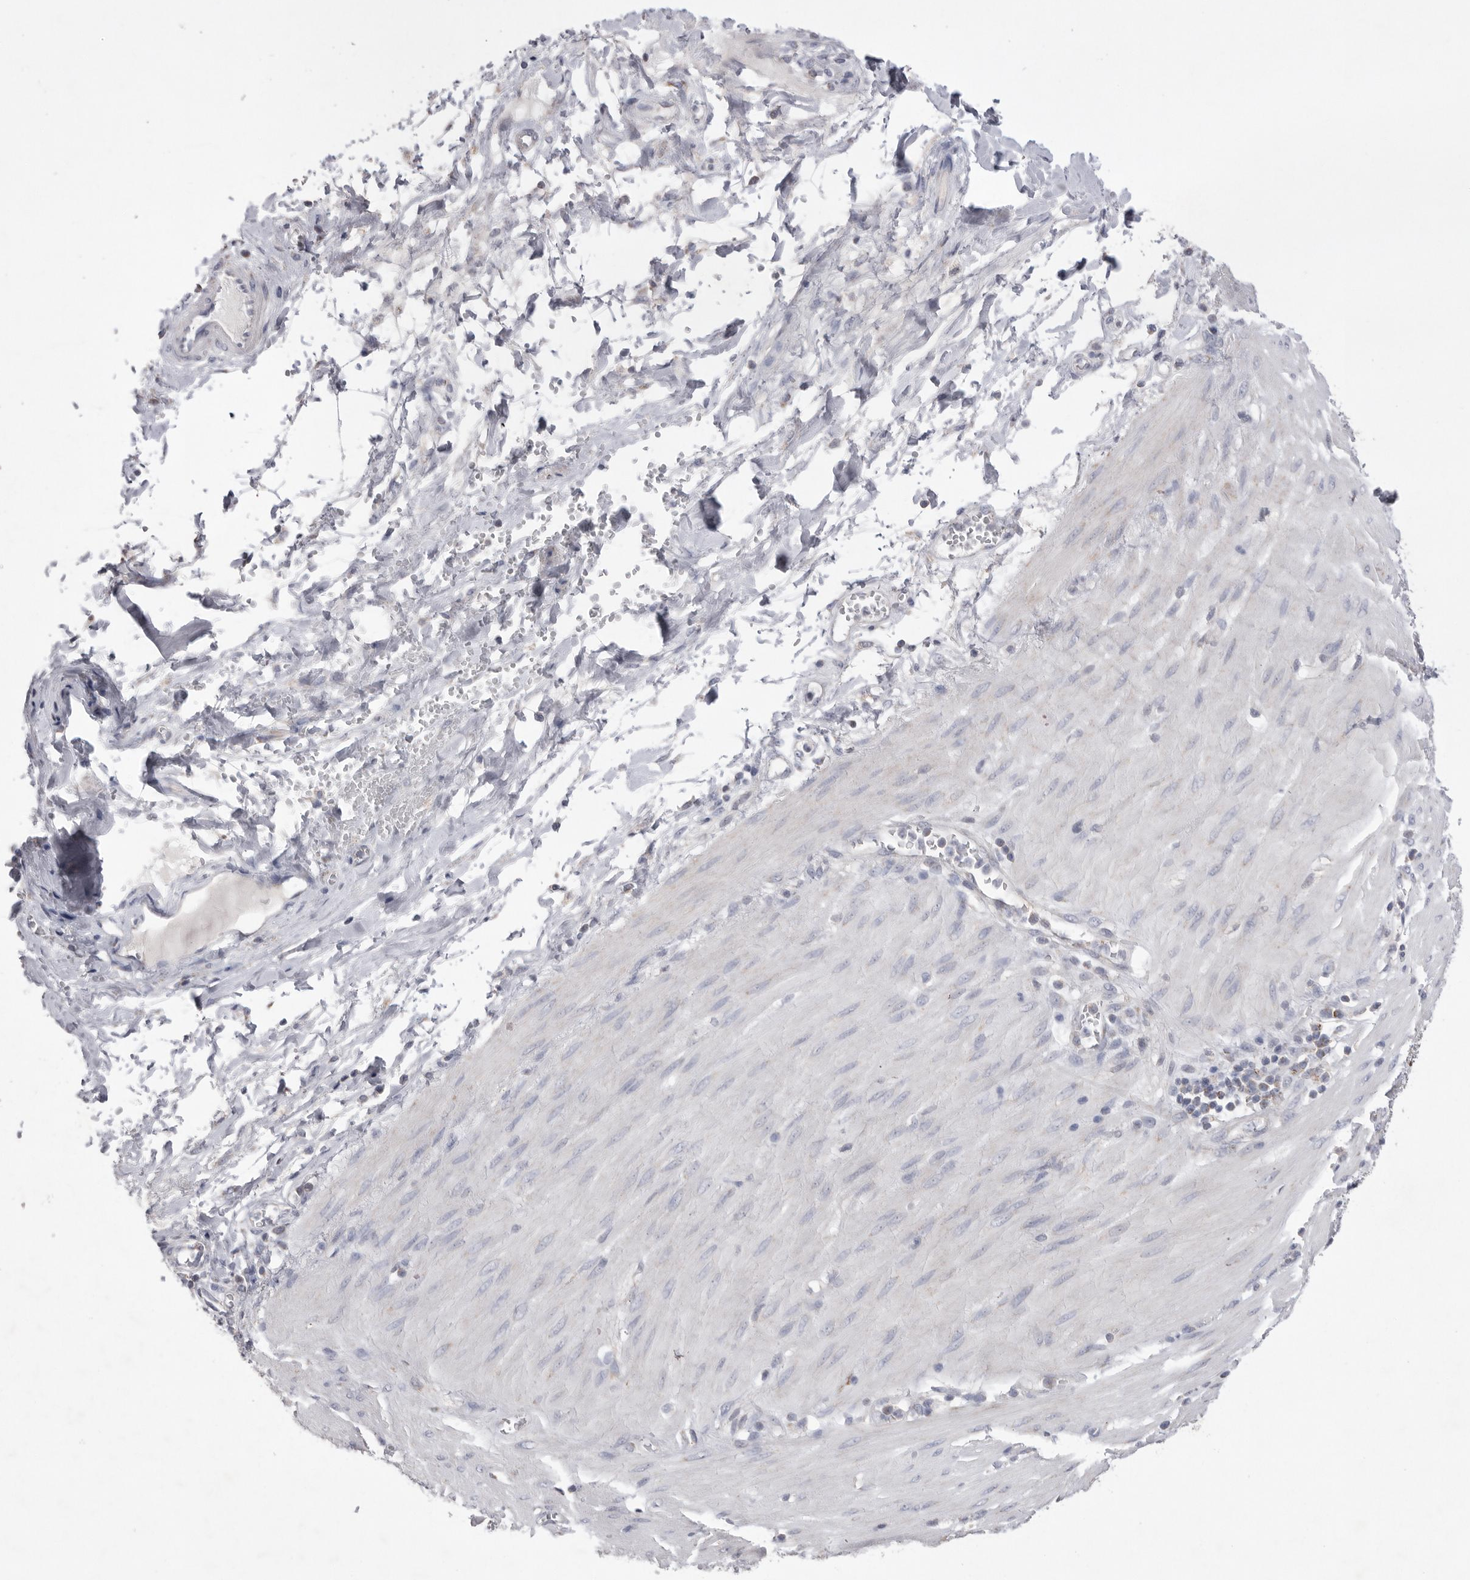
{"staining": {"intensity": "negative", "quantity": "none", "location": "none"}, "tissue": "stomach cancer", "cell_type": "Tumor cells", "image_type": "cancer", "snomed": [{"axis": "morphology", "description": "Adenocarcinoma, NOS"}, {"axis": "topography", "description": "Stomach"}, {"axis": "topography", "description": "Stomach, lower"}], "caption": "Tumor cells show no significant protein expression in stomach cancer.", "gene": "VDAC3", "patient": {"sex": "female", "age": 48}}